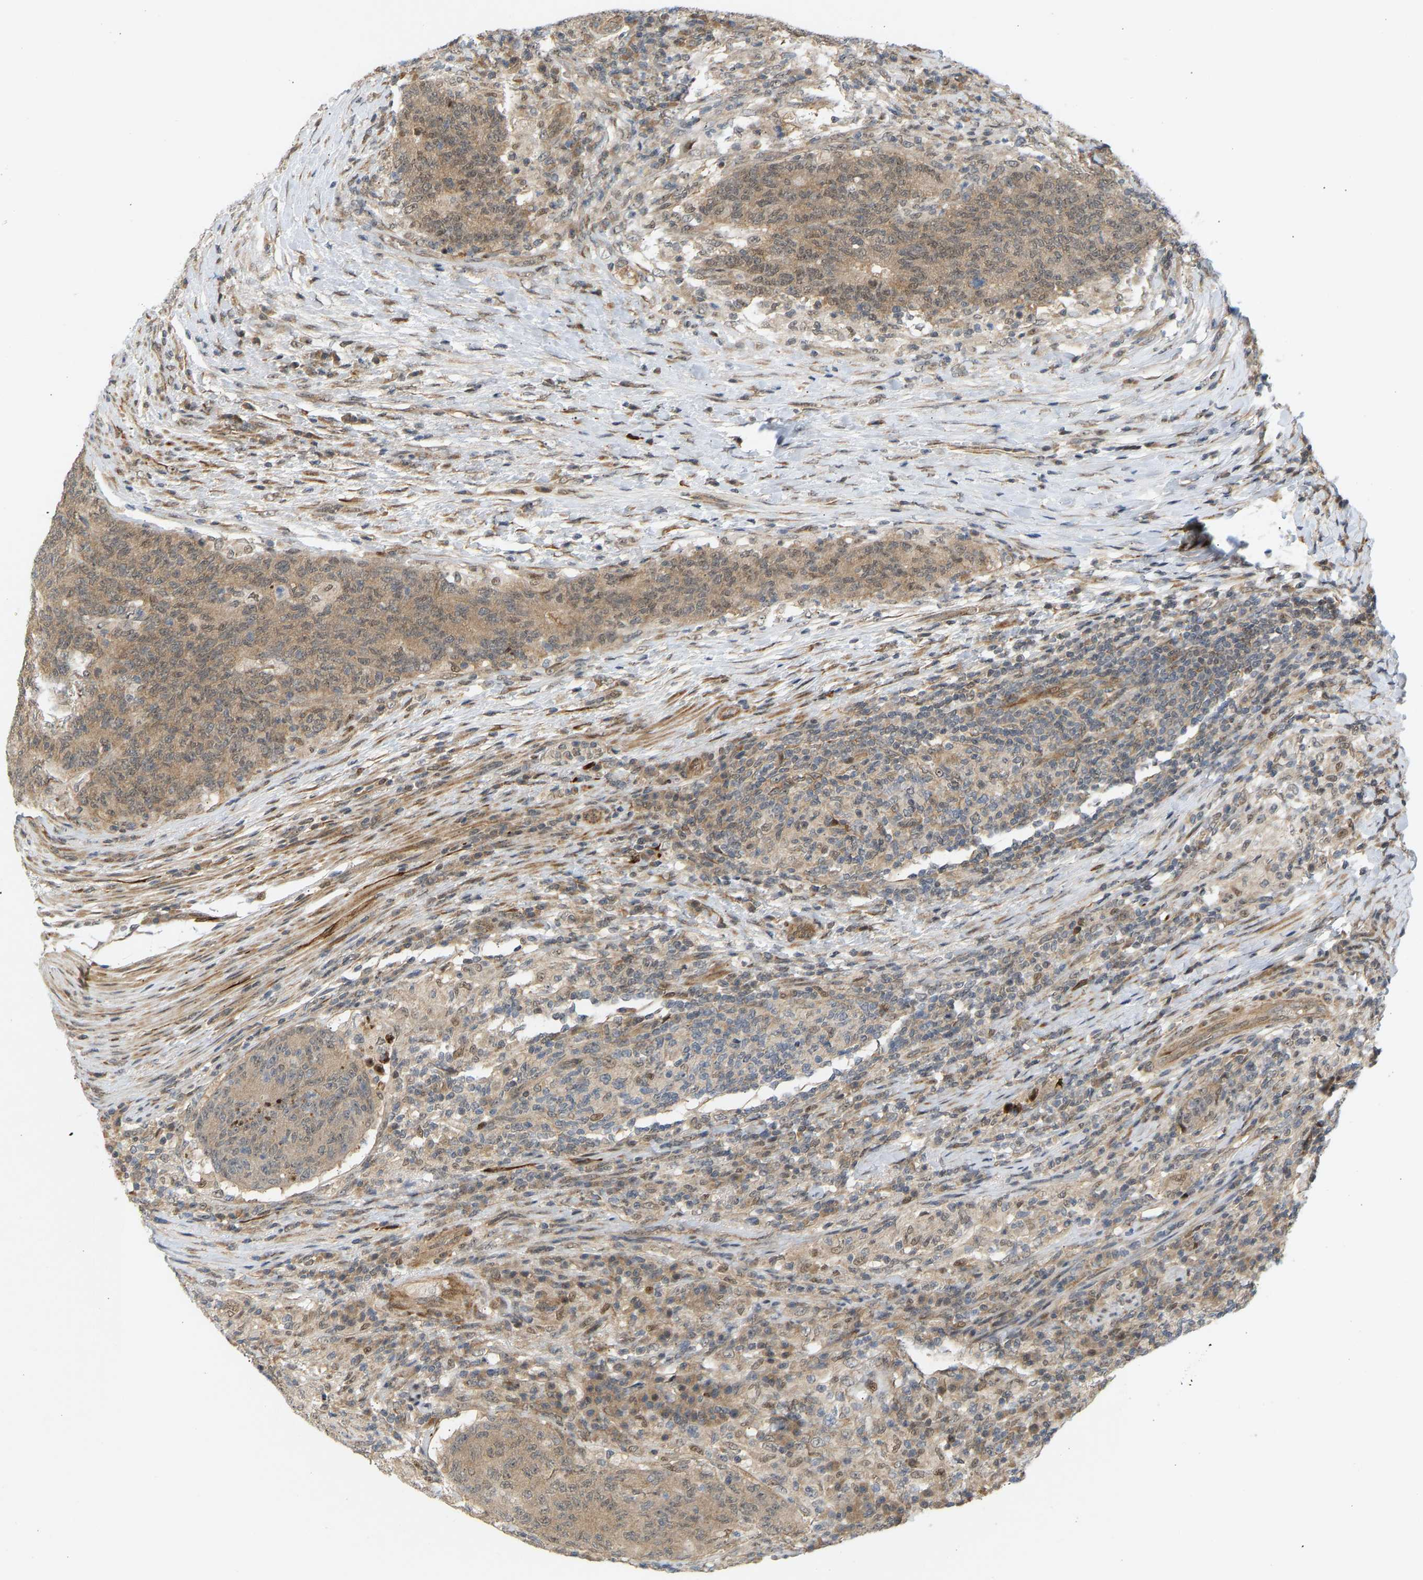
{"staining": {"intensity": "moderate", "quantity": ">75%", "location": "cytoplasmic/membranous"}, "tissue": "colorectal cancer", "cell_type": "Tumor cells", "image_type": "cancer", "snomed": [{"axis": "morphology", "description": "Normal tissue, NOS"}, {"axis": "morphology", "description": "Adenocarcinoma, NOS"}, {"axis": "topography", "description": "Colon"}], "caption": "This micrograph shows IHC staining of colorectal cancer, with medium moderate cytoplasmic/membranous positivity in approximately >75% of tumor cells.", "gene": "BAG1", "patient": {"sex": "female", "age": 75}}